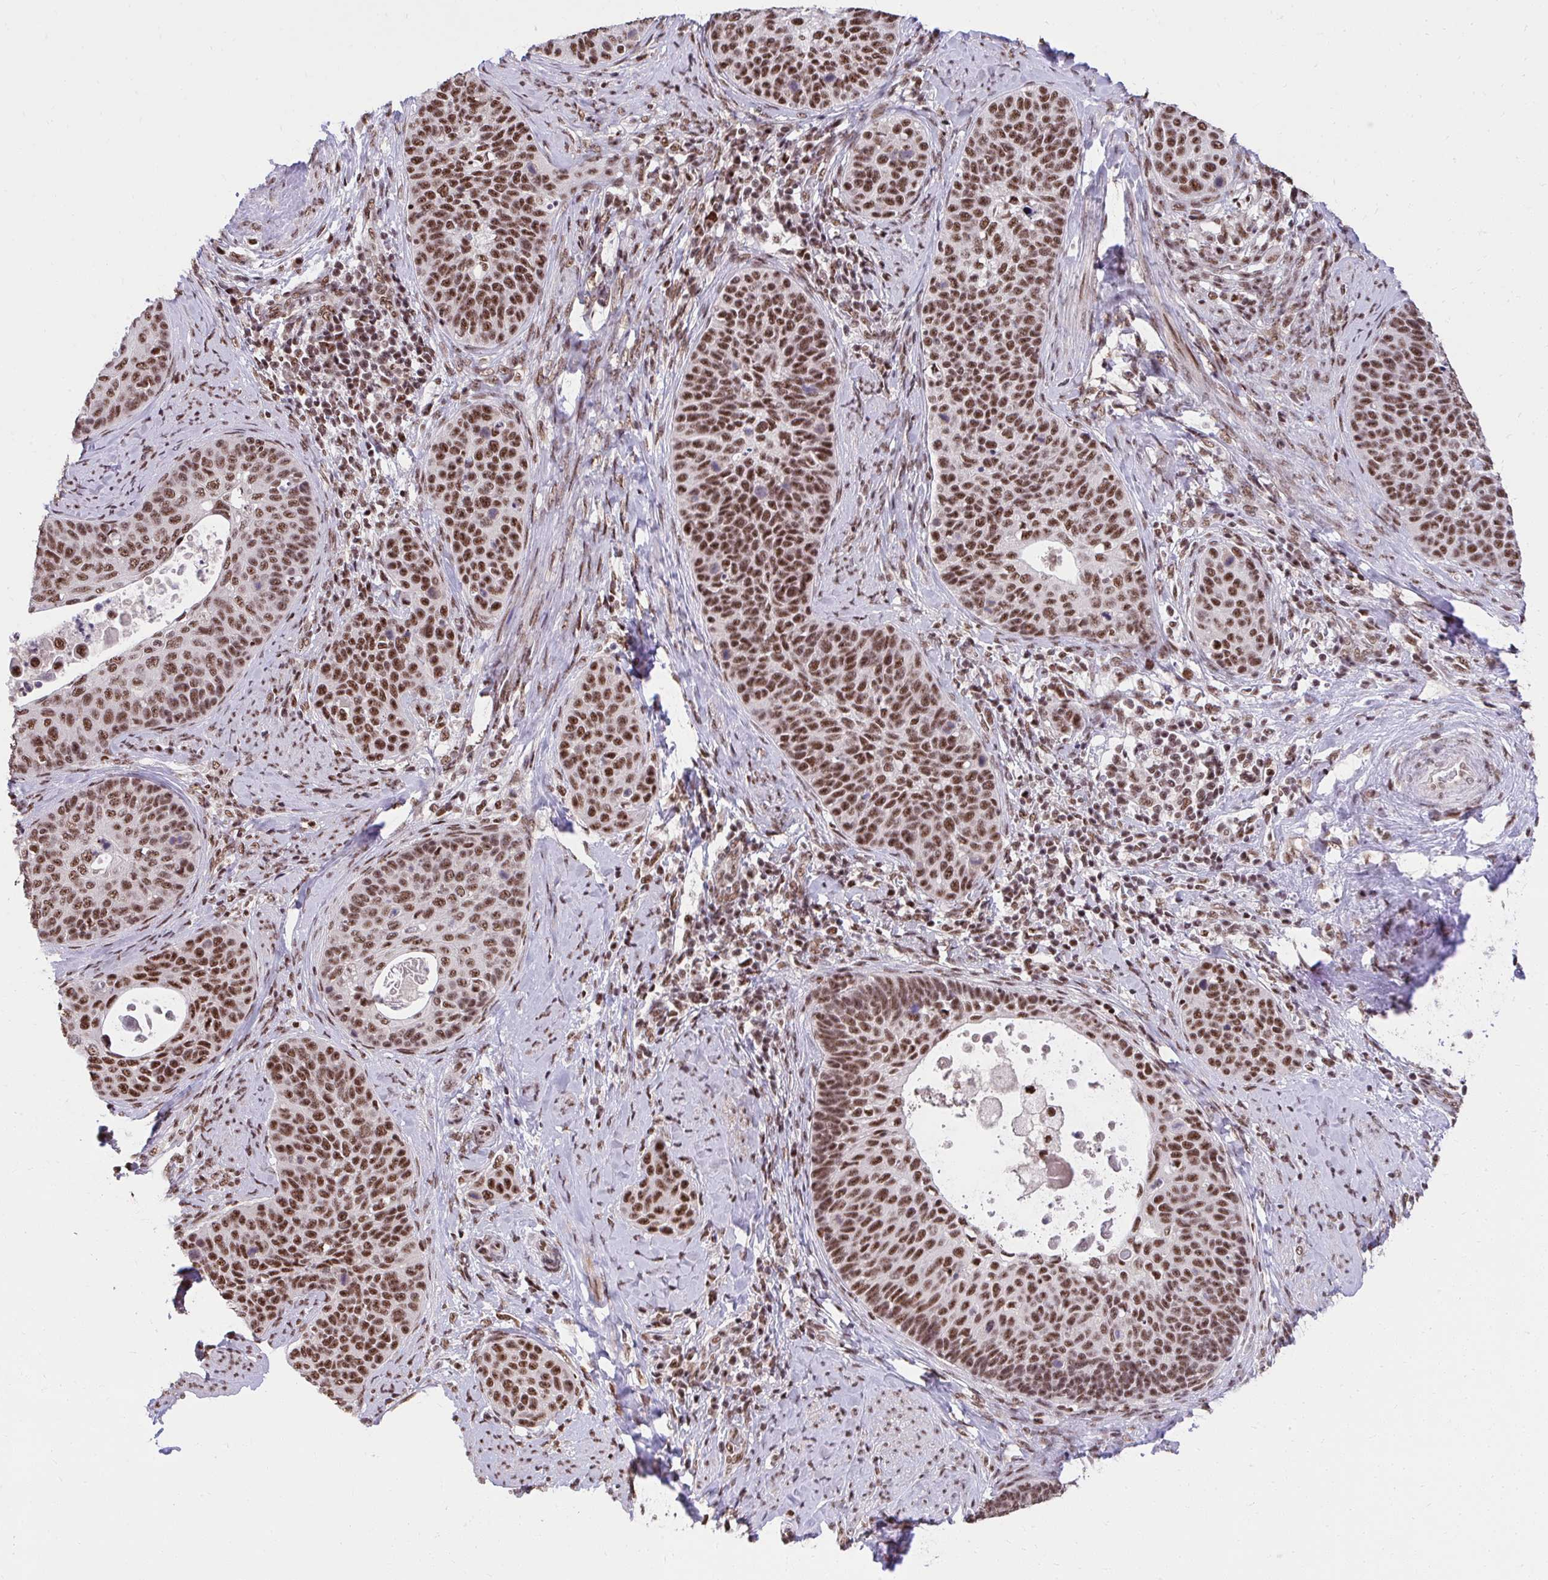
{"staining": {"intensity": "strong", "quantity": ">75%", "location": "nuclear"}, "tissue": "cervical cancer", "cell_type": "Tumor cells", "image_type": "cancer", "snomed": [{"axis": "morphology", "description": "Squamous cell carcinoma, NOS"}, {"axis": "topography", "description": "Cervix"}], "caption": "Immunohistochemistry (DAB) staining of human cervical cancer (squamous cell carcinoma) demonstrates strong nuclear protein expression in approximately >75% of tumor cells.", "gene": "SYNE4", "patient": {"sex": "female", "age": 69}}